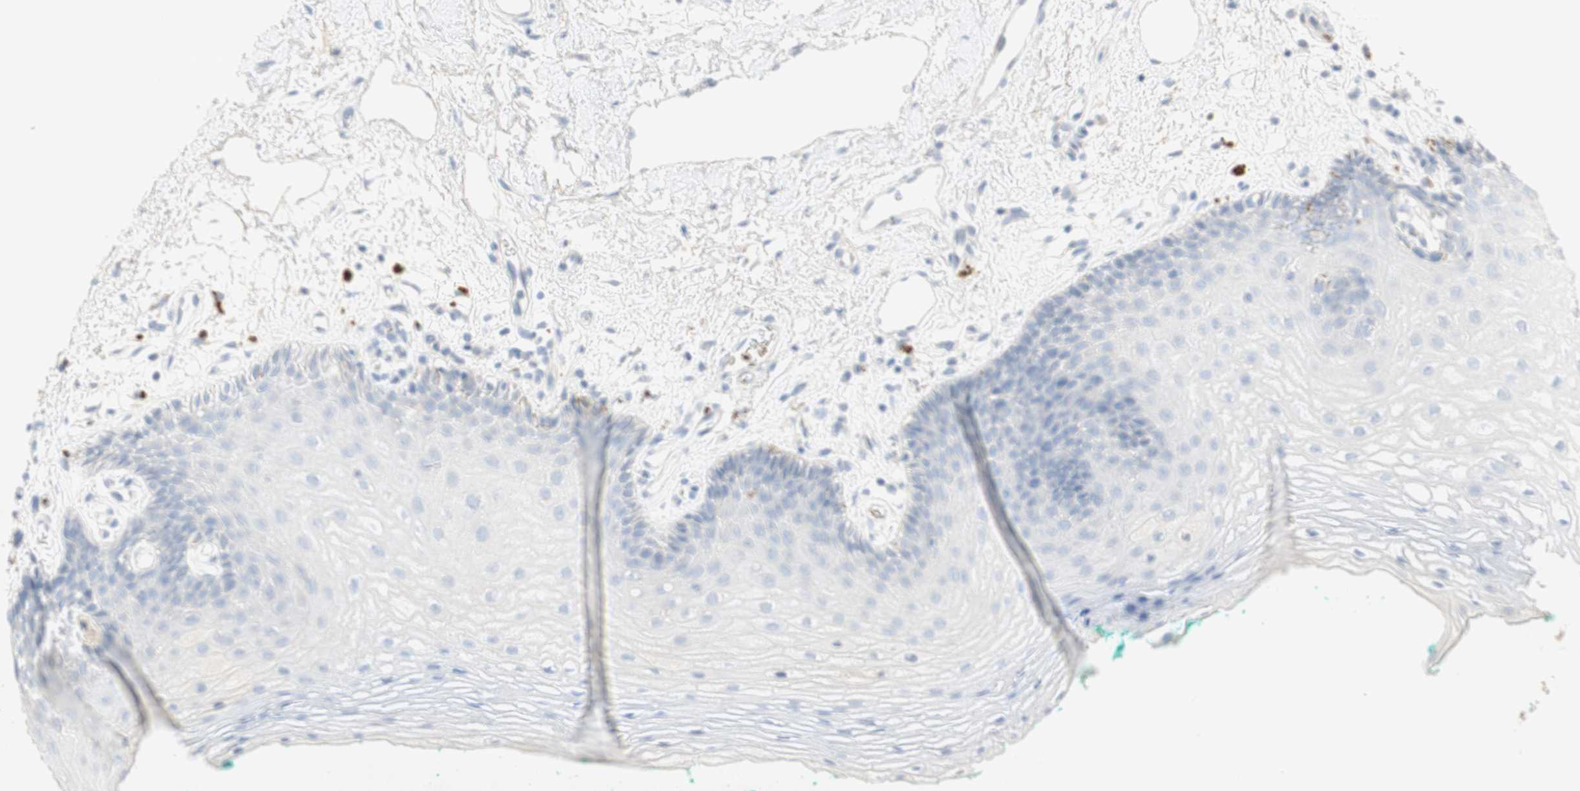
{"staining": {"intensity": "weak", "quantity": "<25%", "location": "cytoplasmic/membranous"}, "tissue": "oral mucosa", "cell_type": "Squamous epithelial cells", "image_type": "normal", "snomed": [{"axis": "morphology", "description": "Normal tissue, NOS"}, {"axis": "topography", "description": "Skeletal muscle"}, {"axis": "topography", "description": "Oral tissue"}, {"axis": "topography", "description": "Peripheral nerve tissue"}], "caption": "Immunohistochemistry (IHC) of normal oral mucosa exhibits no staining in squamous epithelial cells.", "gene": "EPO", "patient": {"sex": "female", "age": 84}}